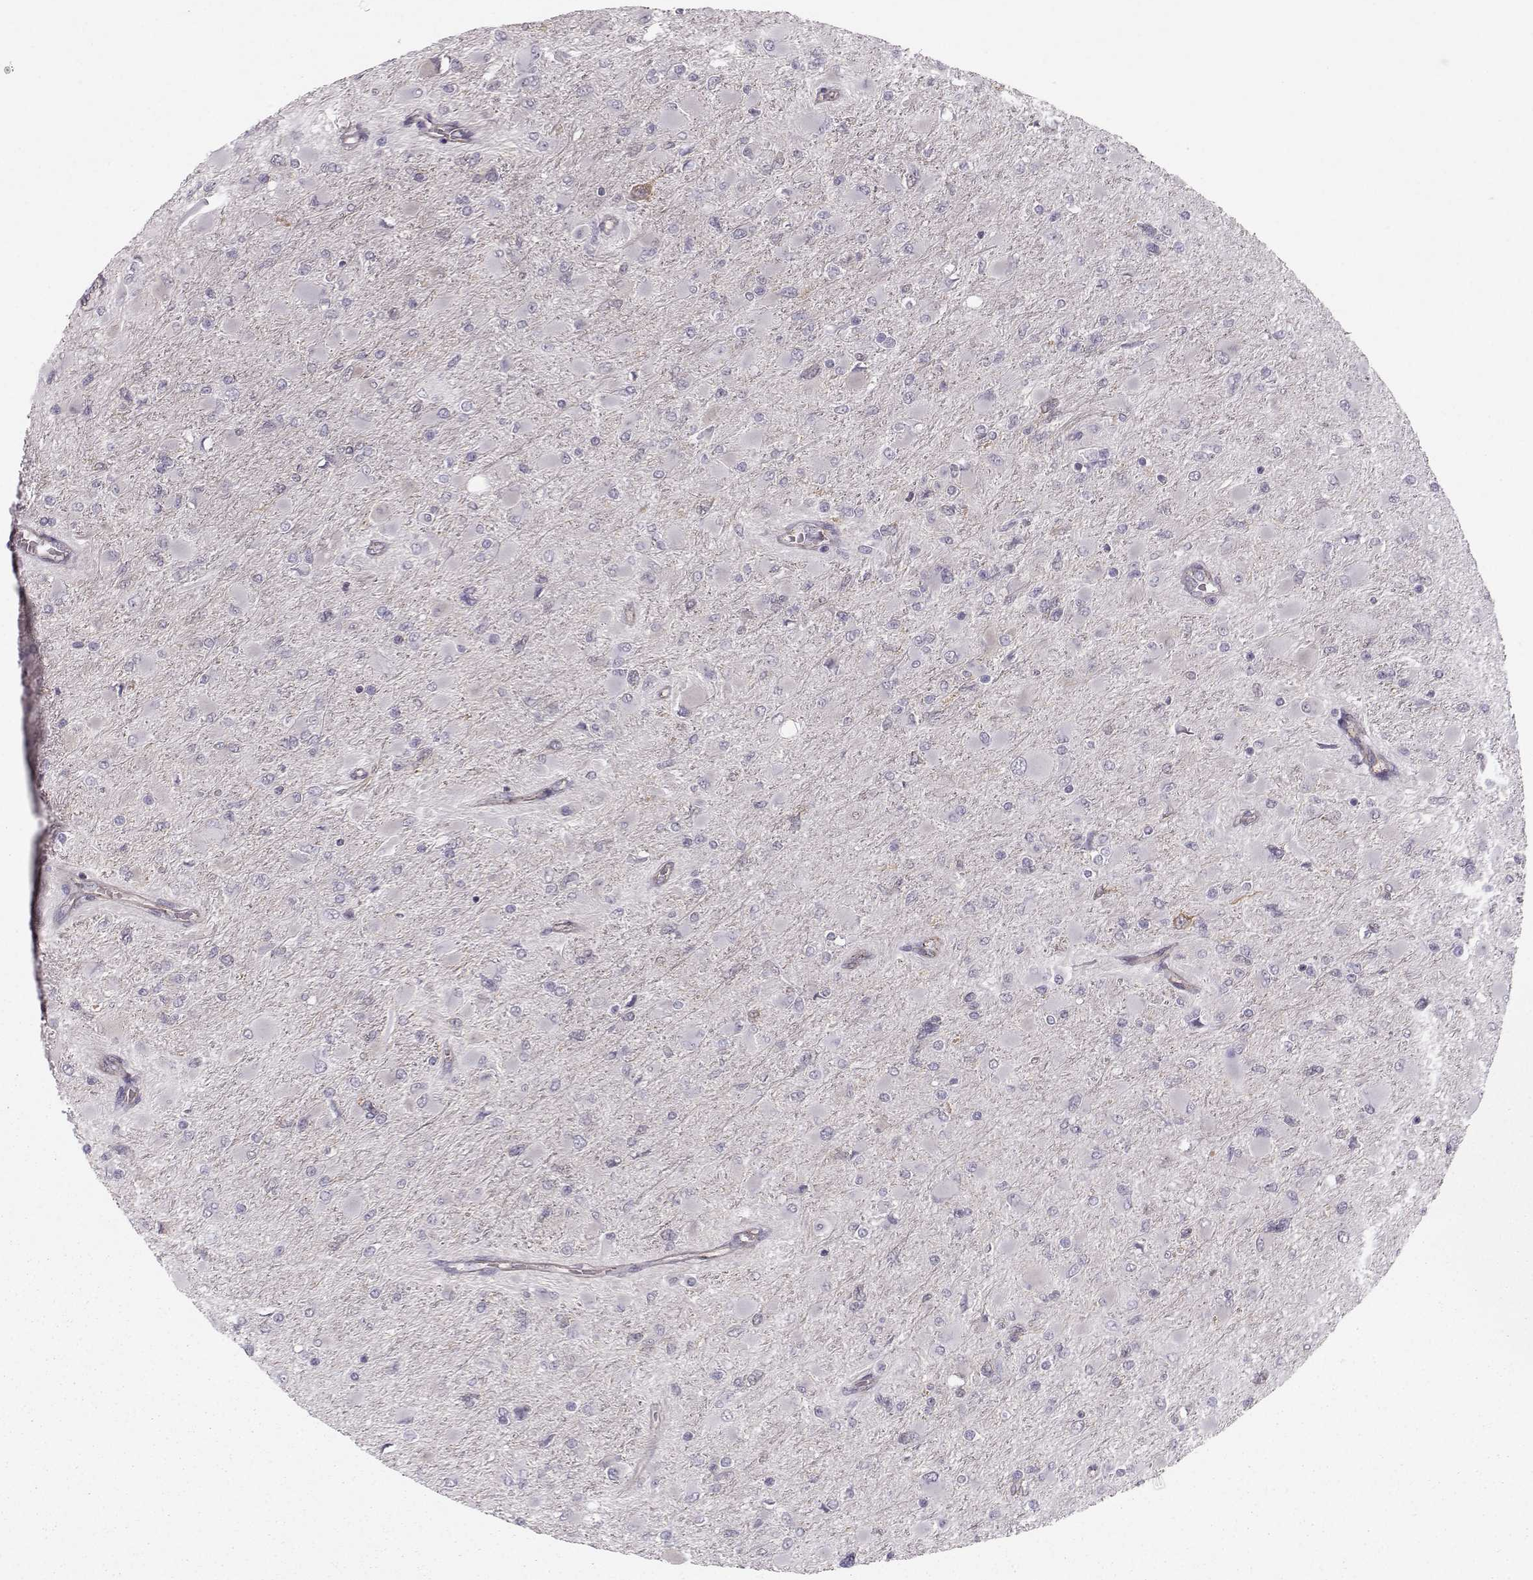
{"staining": {"intensity": "negative", "quantity": "none", "location": "none"}, "tissue": "glioma", "cell_type": "Tumor cells", "image_type": "cancer", "snomed": [{"axis": "morphology", "description": "Glioma, malignant, High grade"}, {"axis": "topography", "description": "Cerebral cortex"}], "caption": "The image exhibits no staining of tumor cells in glioma.", "gene": "MAST1", "patient": {"sex": "female", "age": 36}}